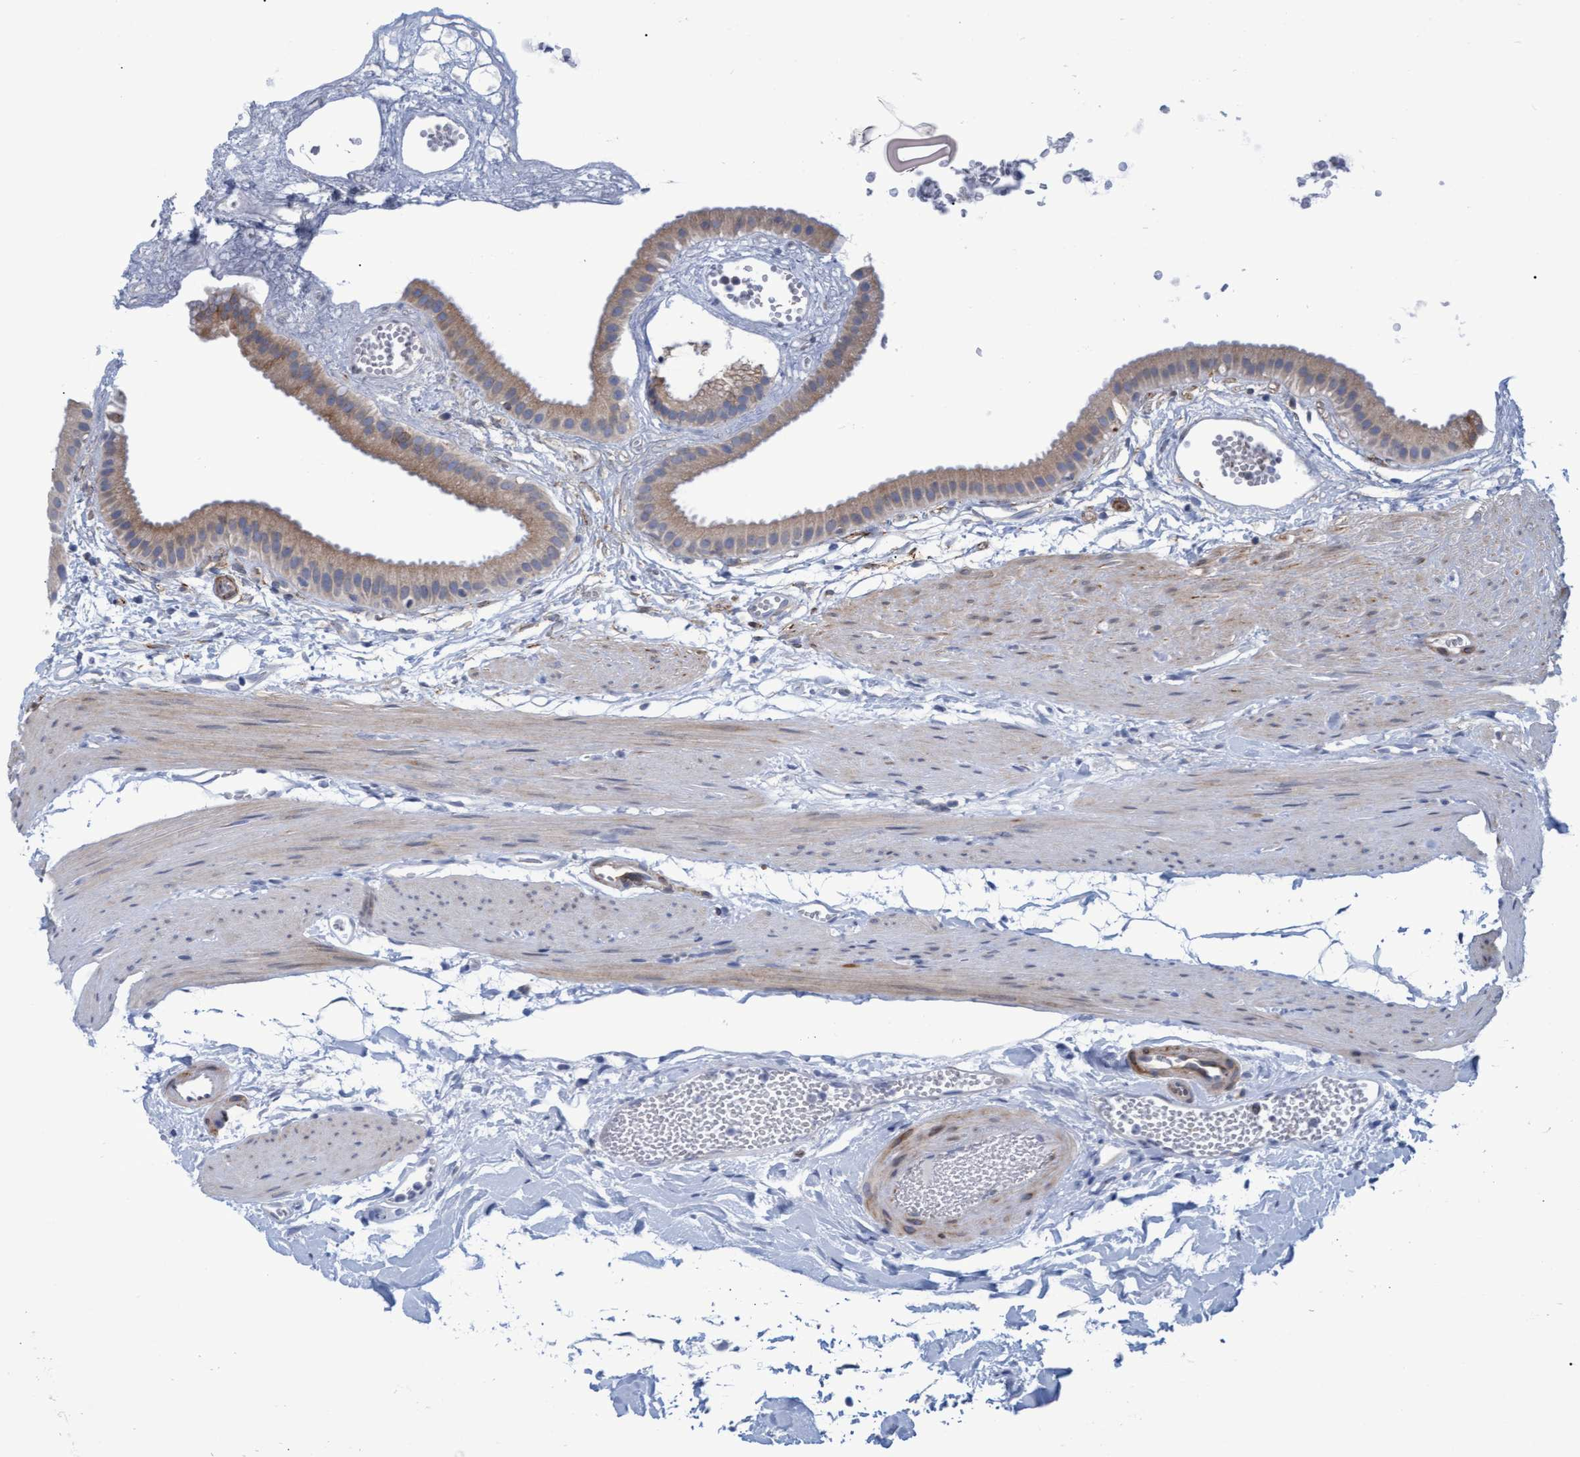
{"staining": {"intensity": "weak", "quantity": "25%-75%", "location": "cytoplasmic/membranous"}, "tissue": "gallbladder", "cell_type": "Glandular cells", "image_type": "normal", "snomed": [{"axis": "morphology", "description": "Normal tissue, NOS"}, {"axis": "topography", "description": "Gallbladder"}], "caption": "The micrograph reveals staining of unremarkable gallbladder, revealing weak cytoplasmic/membranous protein staining (brown color) within glandular cells.", "gene": "SSTR3", "patient": {"sex": "female", "age": 64}}